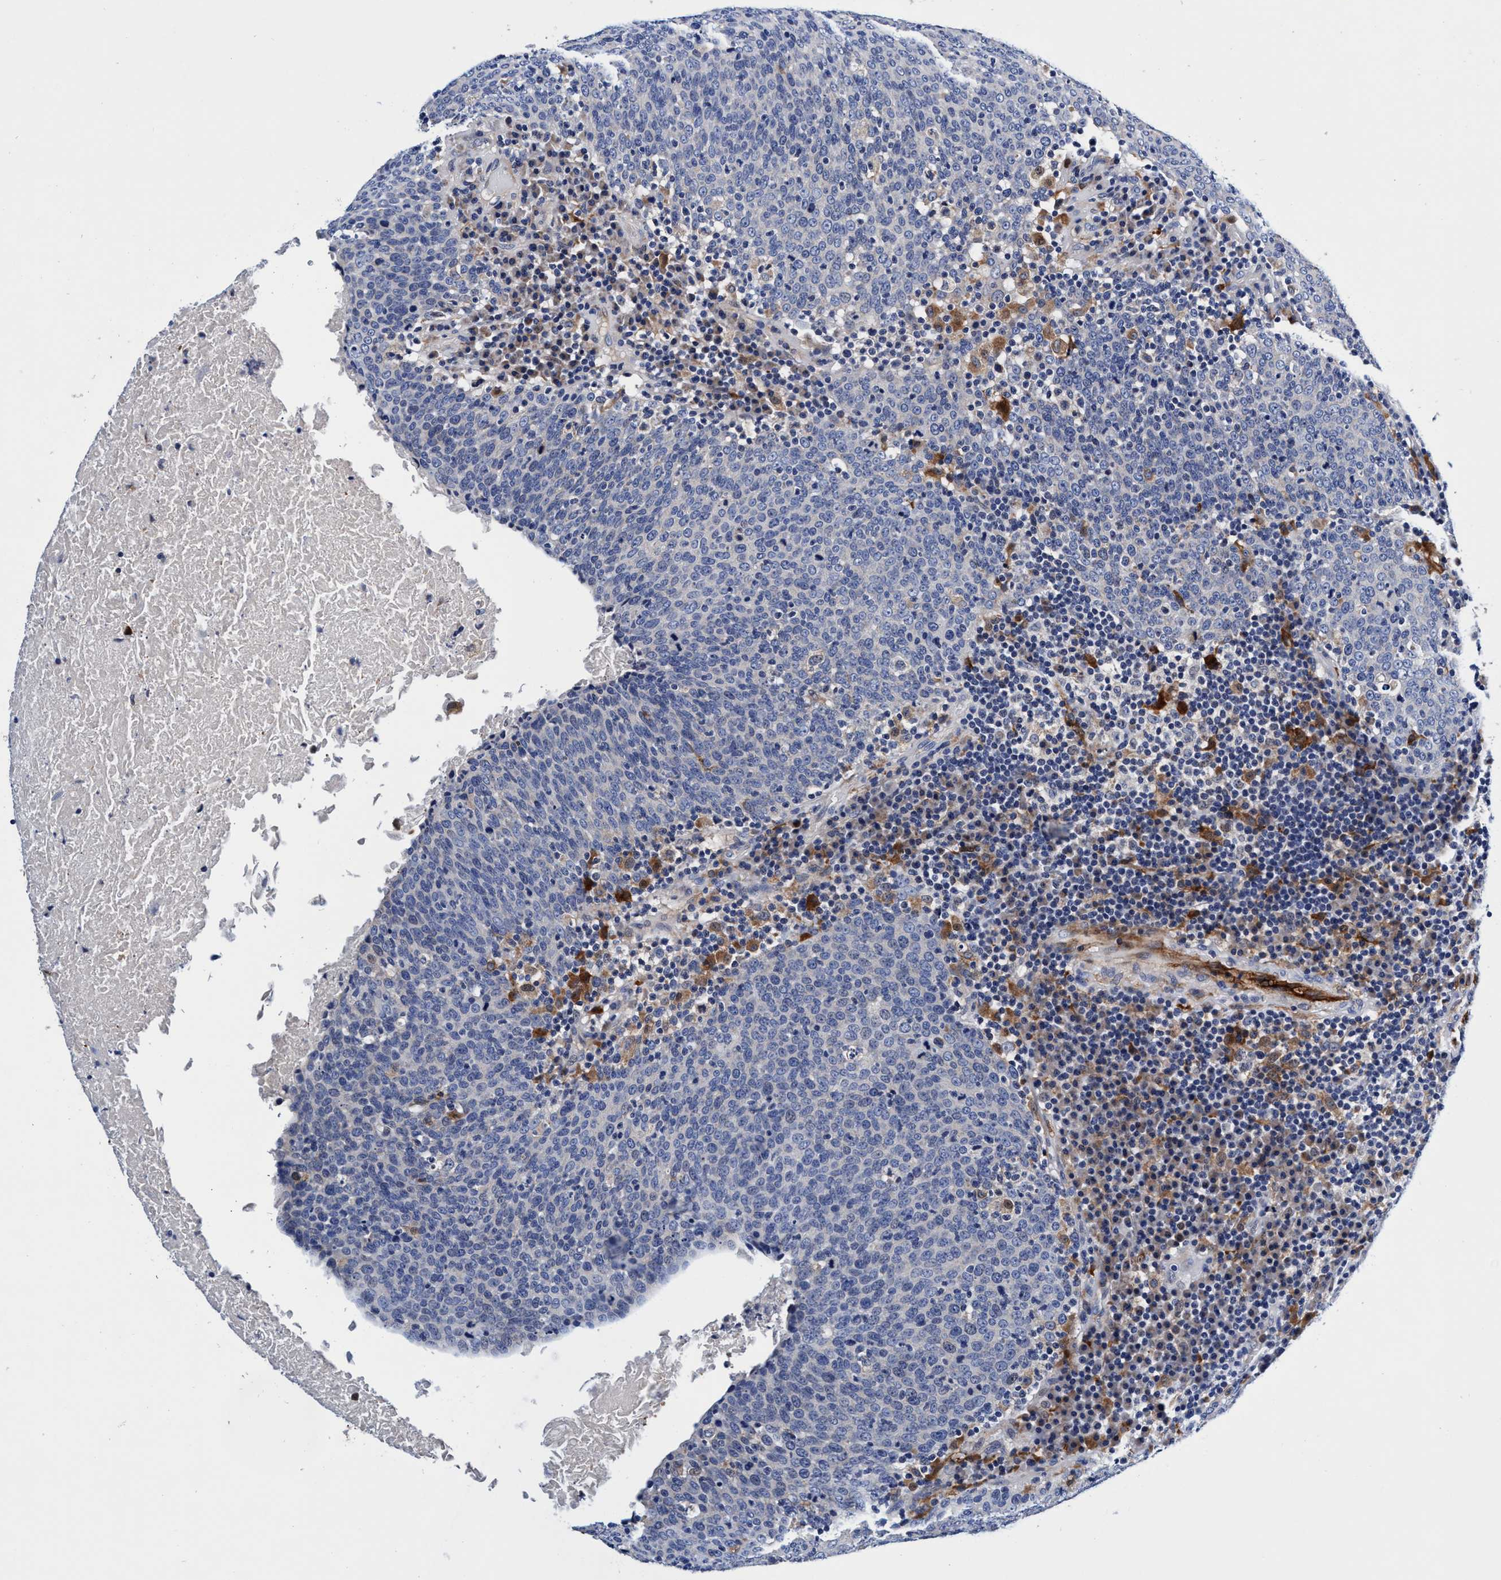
{"staining": {"intensity": "negative", "quantity": "none", "location": "none"}, "tissue": "head and neck cancer", "cell_type": "Tumor cells", "image_type": "cancer", "snomed": [{"axis": "morphology", "description": "Squamous cell carcinoma, NOS"}, {"axis": "morphology", "description": "Squamous cell carcinoma, metastatic, NOS"}, {"axis": "topography", "description": "Lymph node"}, {"axis": "topography", "description": "Head-Neck"}], "caption": "There is no significant staining in tumor cells of head and neck squamous cell carcinoma.", "gene": "UBALD2", "patient": {"sex": "male", "age": 62}}